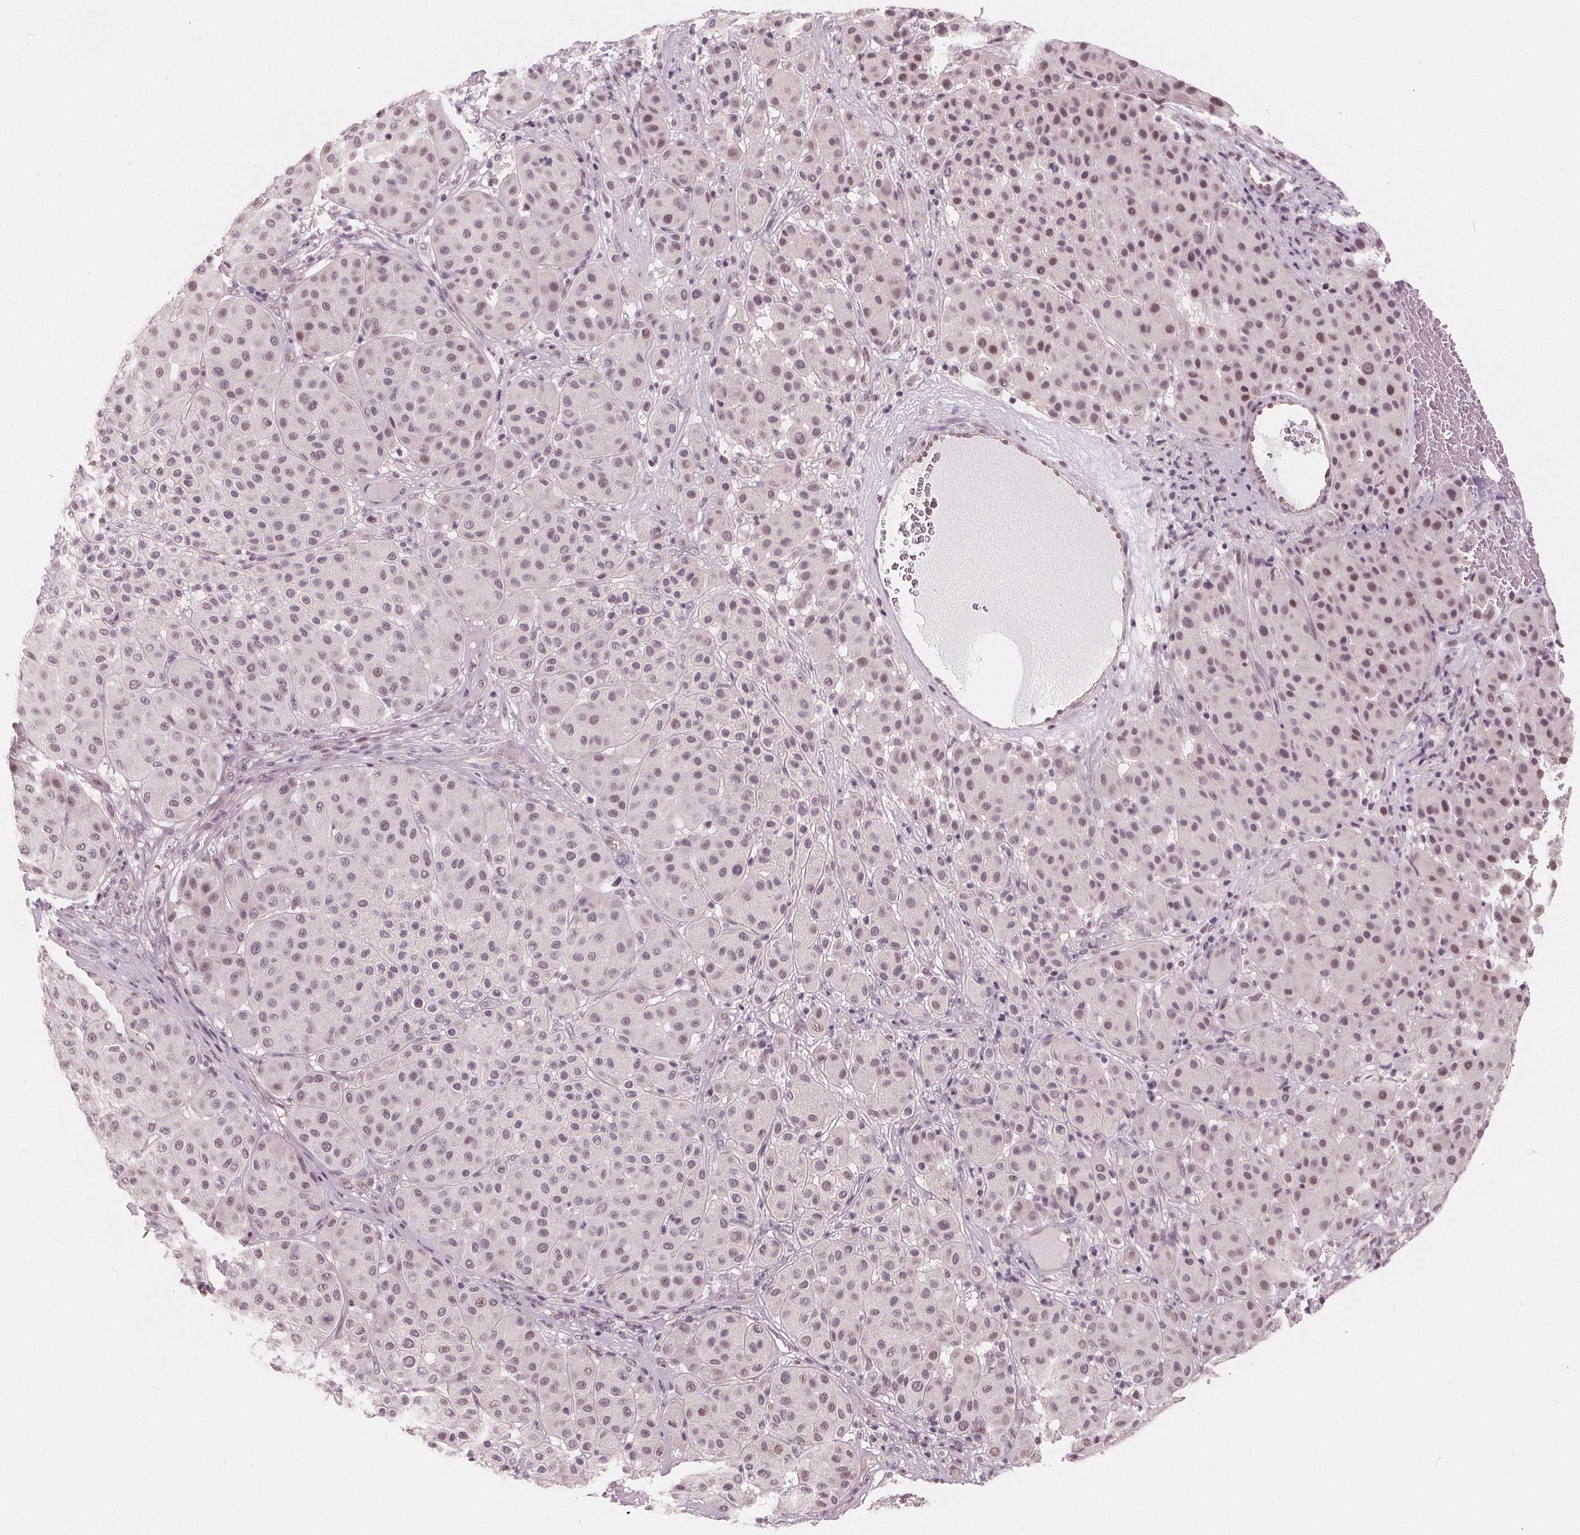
{"staining": {"intensity": "moderate", "quantity": "25%-75%", "location": "nuclear"}, "tissue": "melanoma", "cell_type": "Tumor cells", "image_type": "cancer", "snomed": [{"axis": "morphology", "description": "Malignant melanoma, Metastatic site"}, {"axis": "topography", "description": "Smooth muscle"}], "caption": "Tumor cells exhibit moderate nuclear expression in approximately 25%-75% of cells in malignant melanoma (metastatic site).", "gene": "NUP210L", "patient": {"sex": "male", "age": 41}}